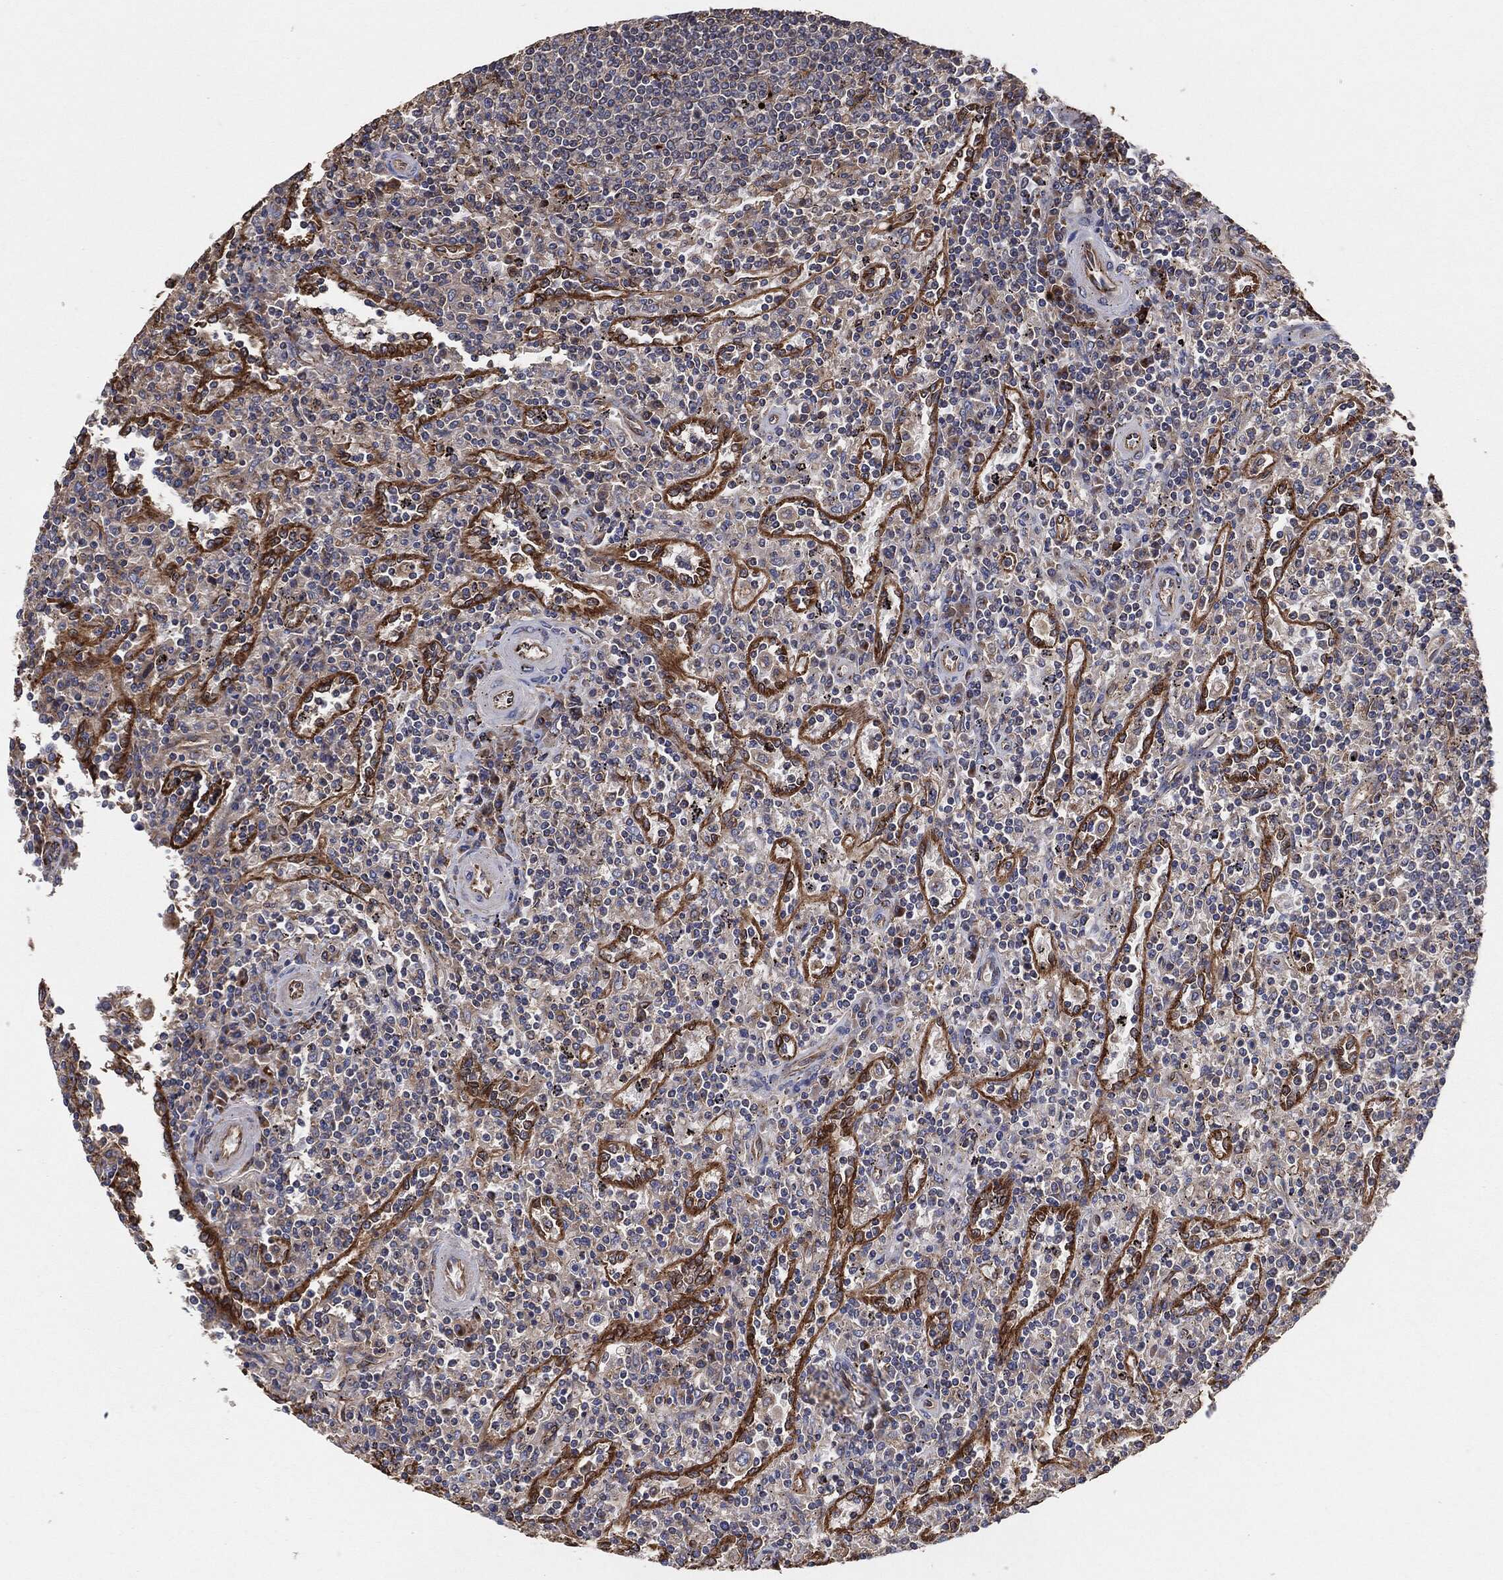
{"staining": {"intensity": "negative", "quantity": "none", "location": "none"}, "tissue": "lymphoma", "cell_type": "Tumor cells", "image_type": "cancer", "snomed": [{"axis": "morphology", "description": "Malignant lymphoma, non-Hodgkin's type, Low grade"}, {"axis": "topography", "description": "Spleen"}], "caption": "Human lymphoma stained for a protein using IHC exhibits no positivity in tumor cells.", "gene": "CTNNA1", "patient": {"sex": "male", "age": 62}}